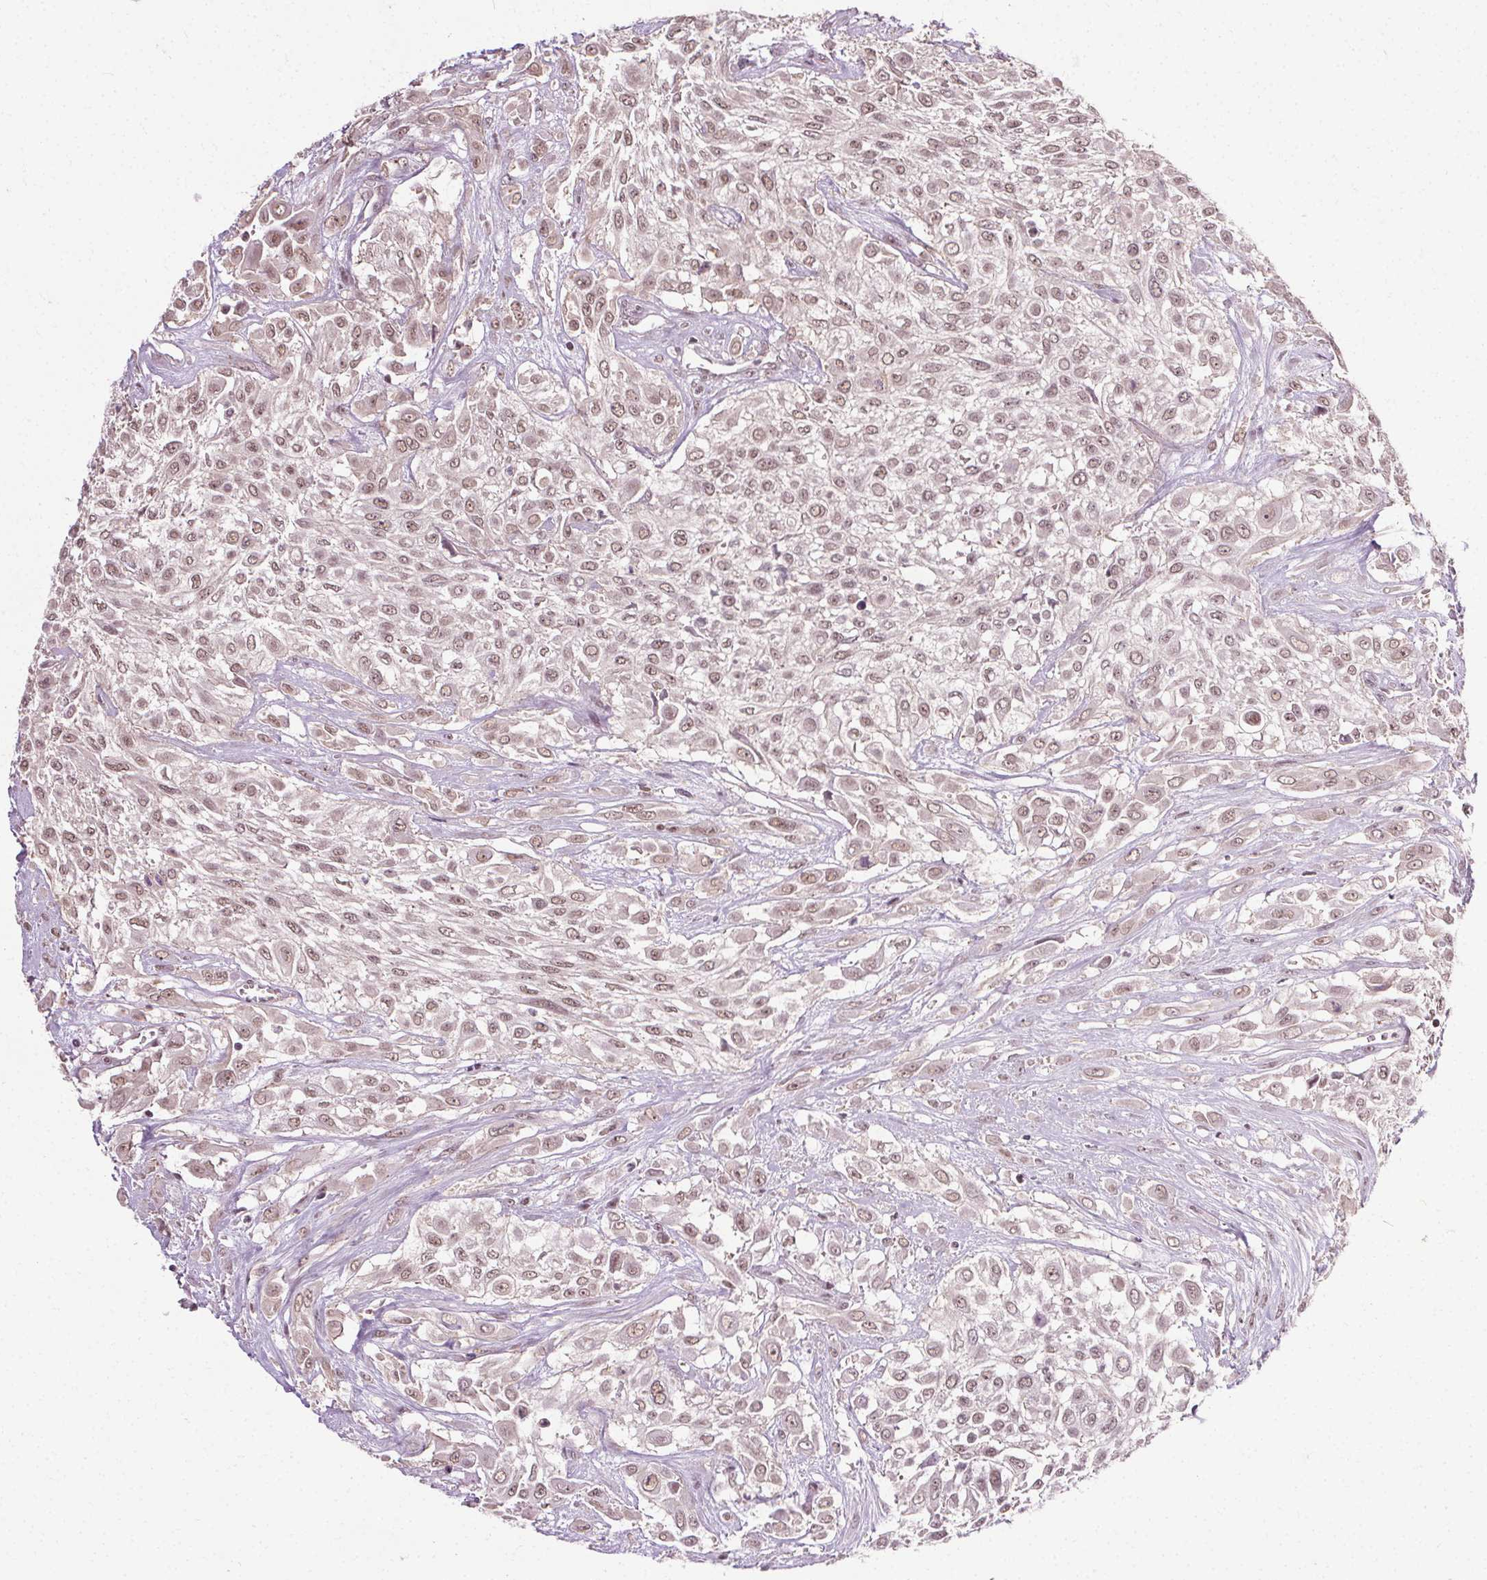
{"staining": {"intensity": "moderate", "quantity": ">75%", "location": "nuclear"}, "tissue": "urothelial cancer", "cell_type": "Tumor cells", "image_type": "cancer", "snomed": [{"axis": "morphology", "description": "Urothelial carcinoma, High grade"}, {"axis": "topography", "description": "Urinary bladder"}], "caption": "The image displays a brown stain indicating the presence of a protein in the nuclear of tumor cells in high-grade urothelial carcinoma. (Brightfield microscopy of DAB IHC at high magnification).", "gene": "MED6", "patient": {"sex": "male", "age": 57}}